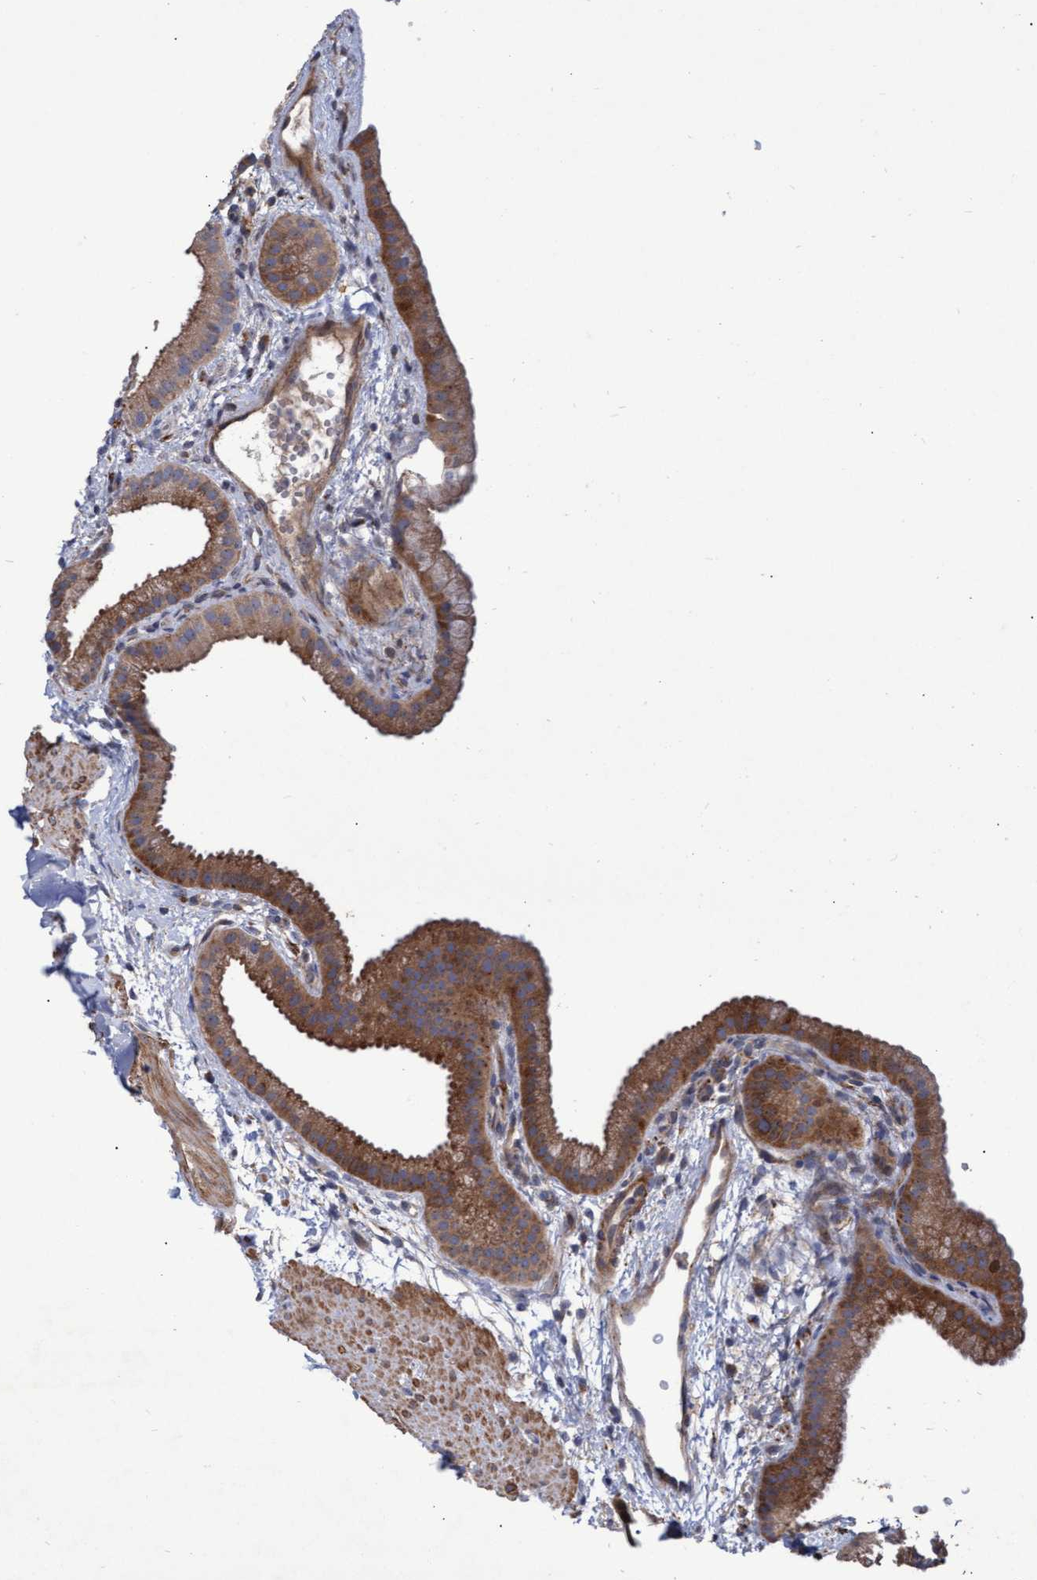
{"staining": {"intensity": "moderate", "quantity": ">75%", "location": "cytoplasmic/membranous"}, "tissue": "gallbladder", "cell_type": "Glandular cells", "image_type": "normal", "snomed": [{"axis": "morphology", "description": "Normal tissue, NOS"}, {"axis": "topography", "description": "Gallbladder"}], "caption": "The histopathology image demonstrates staining of benign gallbladder, revealing moderate cytoplasmic/membranous protein positivity (brown color) within glandular cells.", "gene": "ABCF2", "patient": {"sex": "female", "age": 64}}